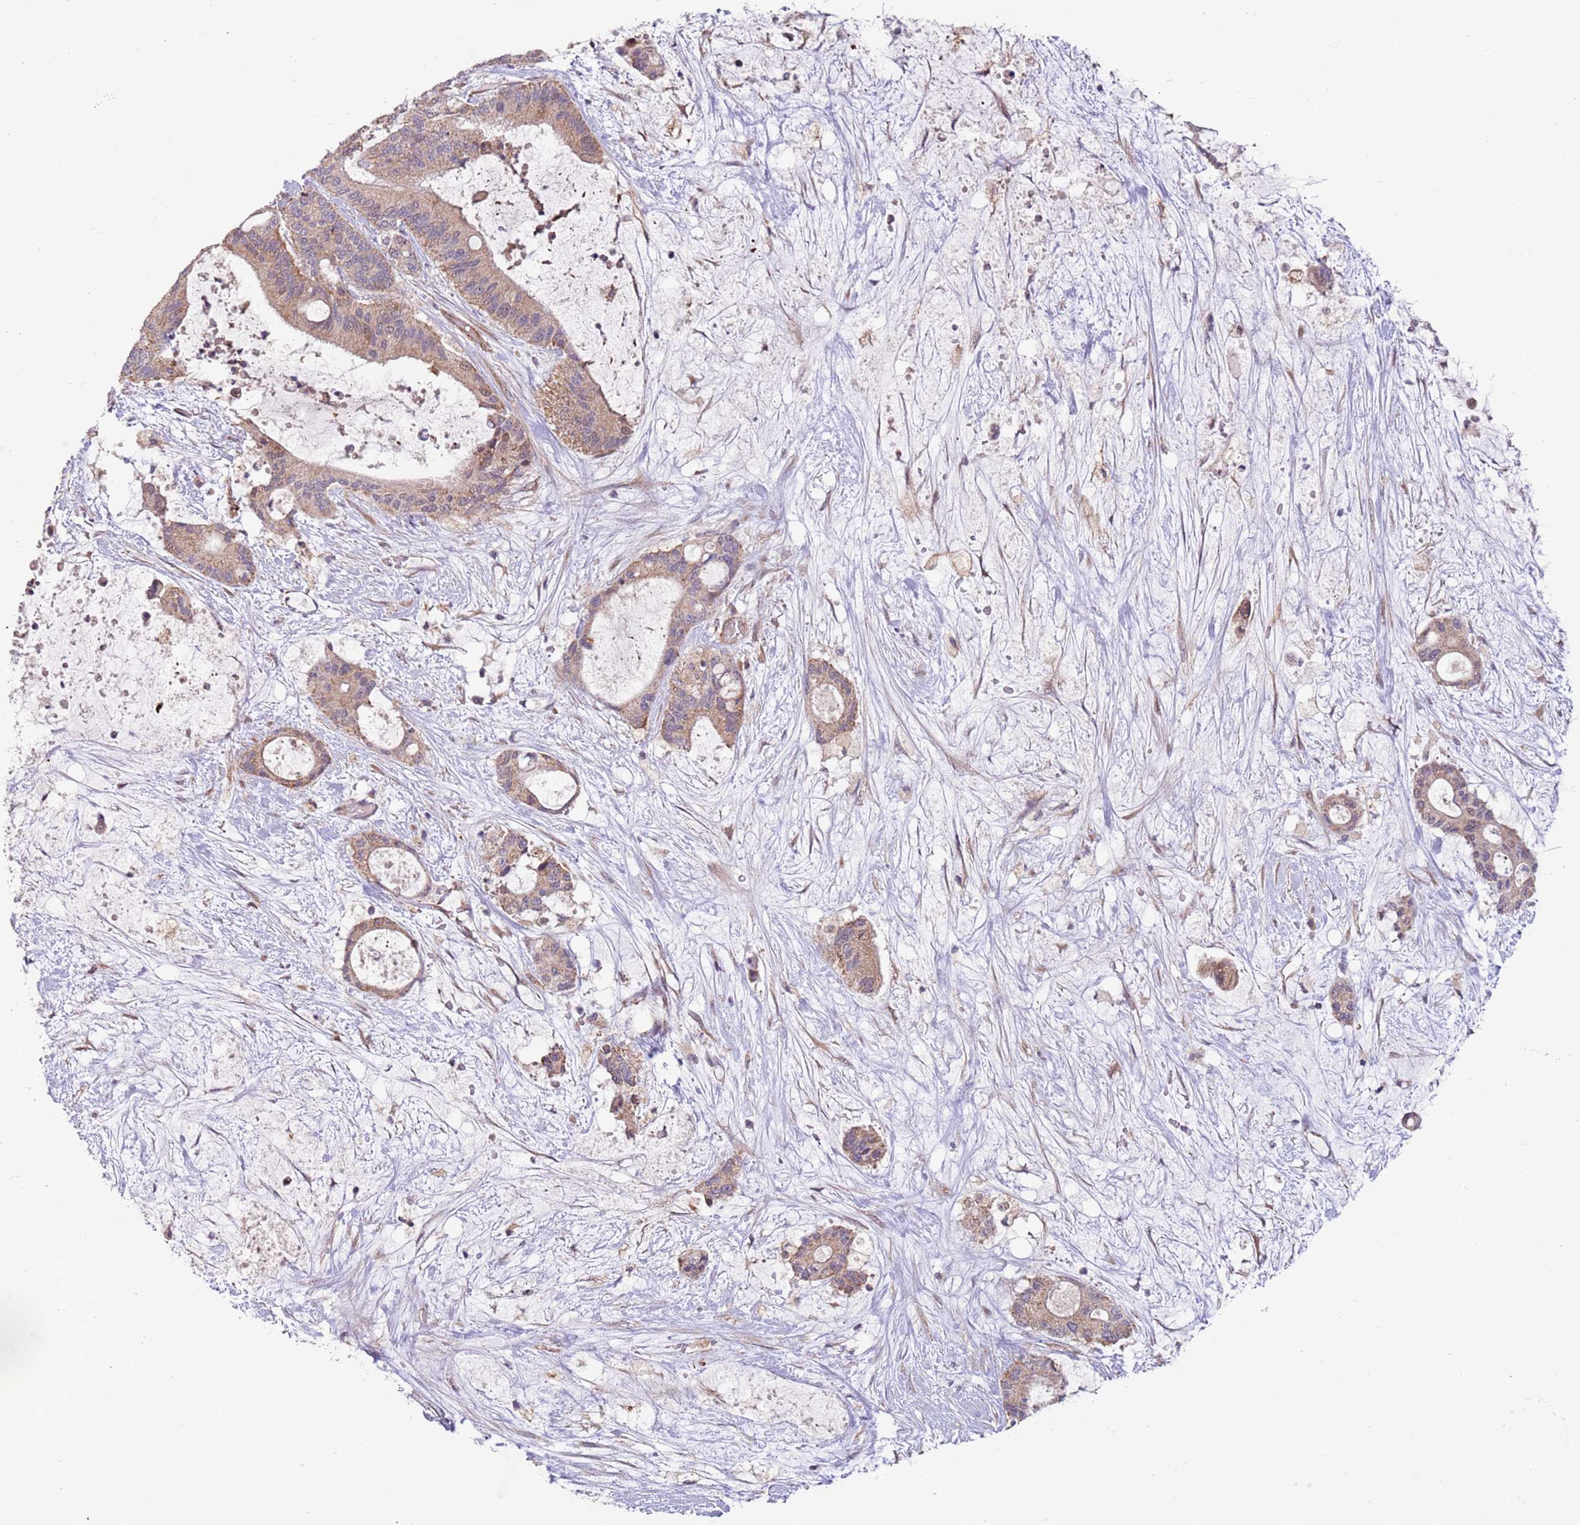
{"staining": {"intensity": "weak", "quantity": ">75%", "location": "cytoplasmic/membranous,nuclear"}, "tissue": "liver cancer", "cell_type": "Tumor cells", "image_type": "cancer", "snomed": [{"axis": "morphology", "description": "Normal tissue, NOS"}, {"axis": "morphology", "description": "Cholangiocarcinoma"}, {"axis": "topography", "description": "Liver"}, {"axis": "topography", "description": "Peripheral nerve tissue"}], "caption": "Immunohistochemical staining of liver cholangiocarcinoma displays low levels of weak cytoplasmic/membranous and nuclear protein staining in approximately >75% of tumor cells.", "gene": "CHD9", "patient": {"sex": "female", "age": 73}}